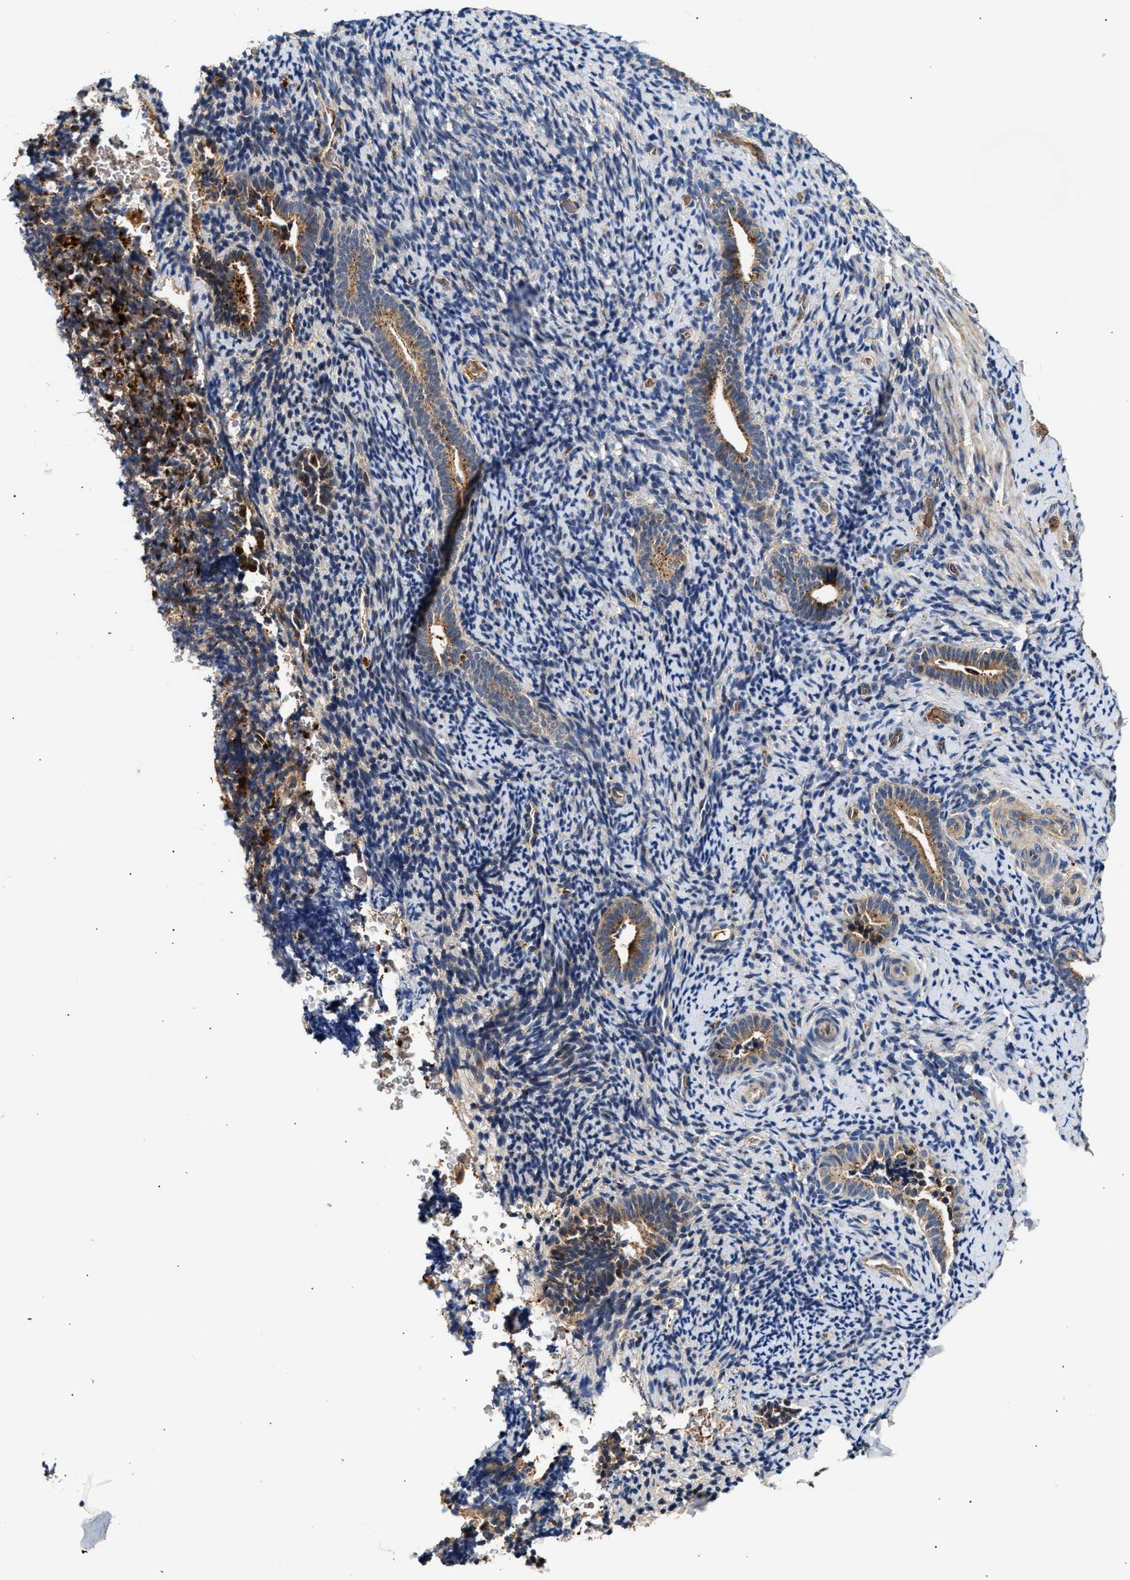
{"staining": {"intensity": "weak", "quantity": "<25%", "location": "cytoplasmic/membranous"}, "tissue": "endometrium", "cell_type": "Cells in endometrial stroma", "image_type": "normal", "snomed": [{"axis": "morphology", "description": "Normal tissue, NOS"}, {"axis": "topography", "description": "Endometrium"}], "caption": "Cells in endometrial stroma show no significant positivity in benign endometrium. The staining is performed using DAB (3,3'-diaminobenzidine) brown chromogen with nuclei counter-stained in using hematoxylin.", "gene": "PLD3", "patient": {"sex": "female", "age": 51}}